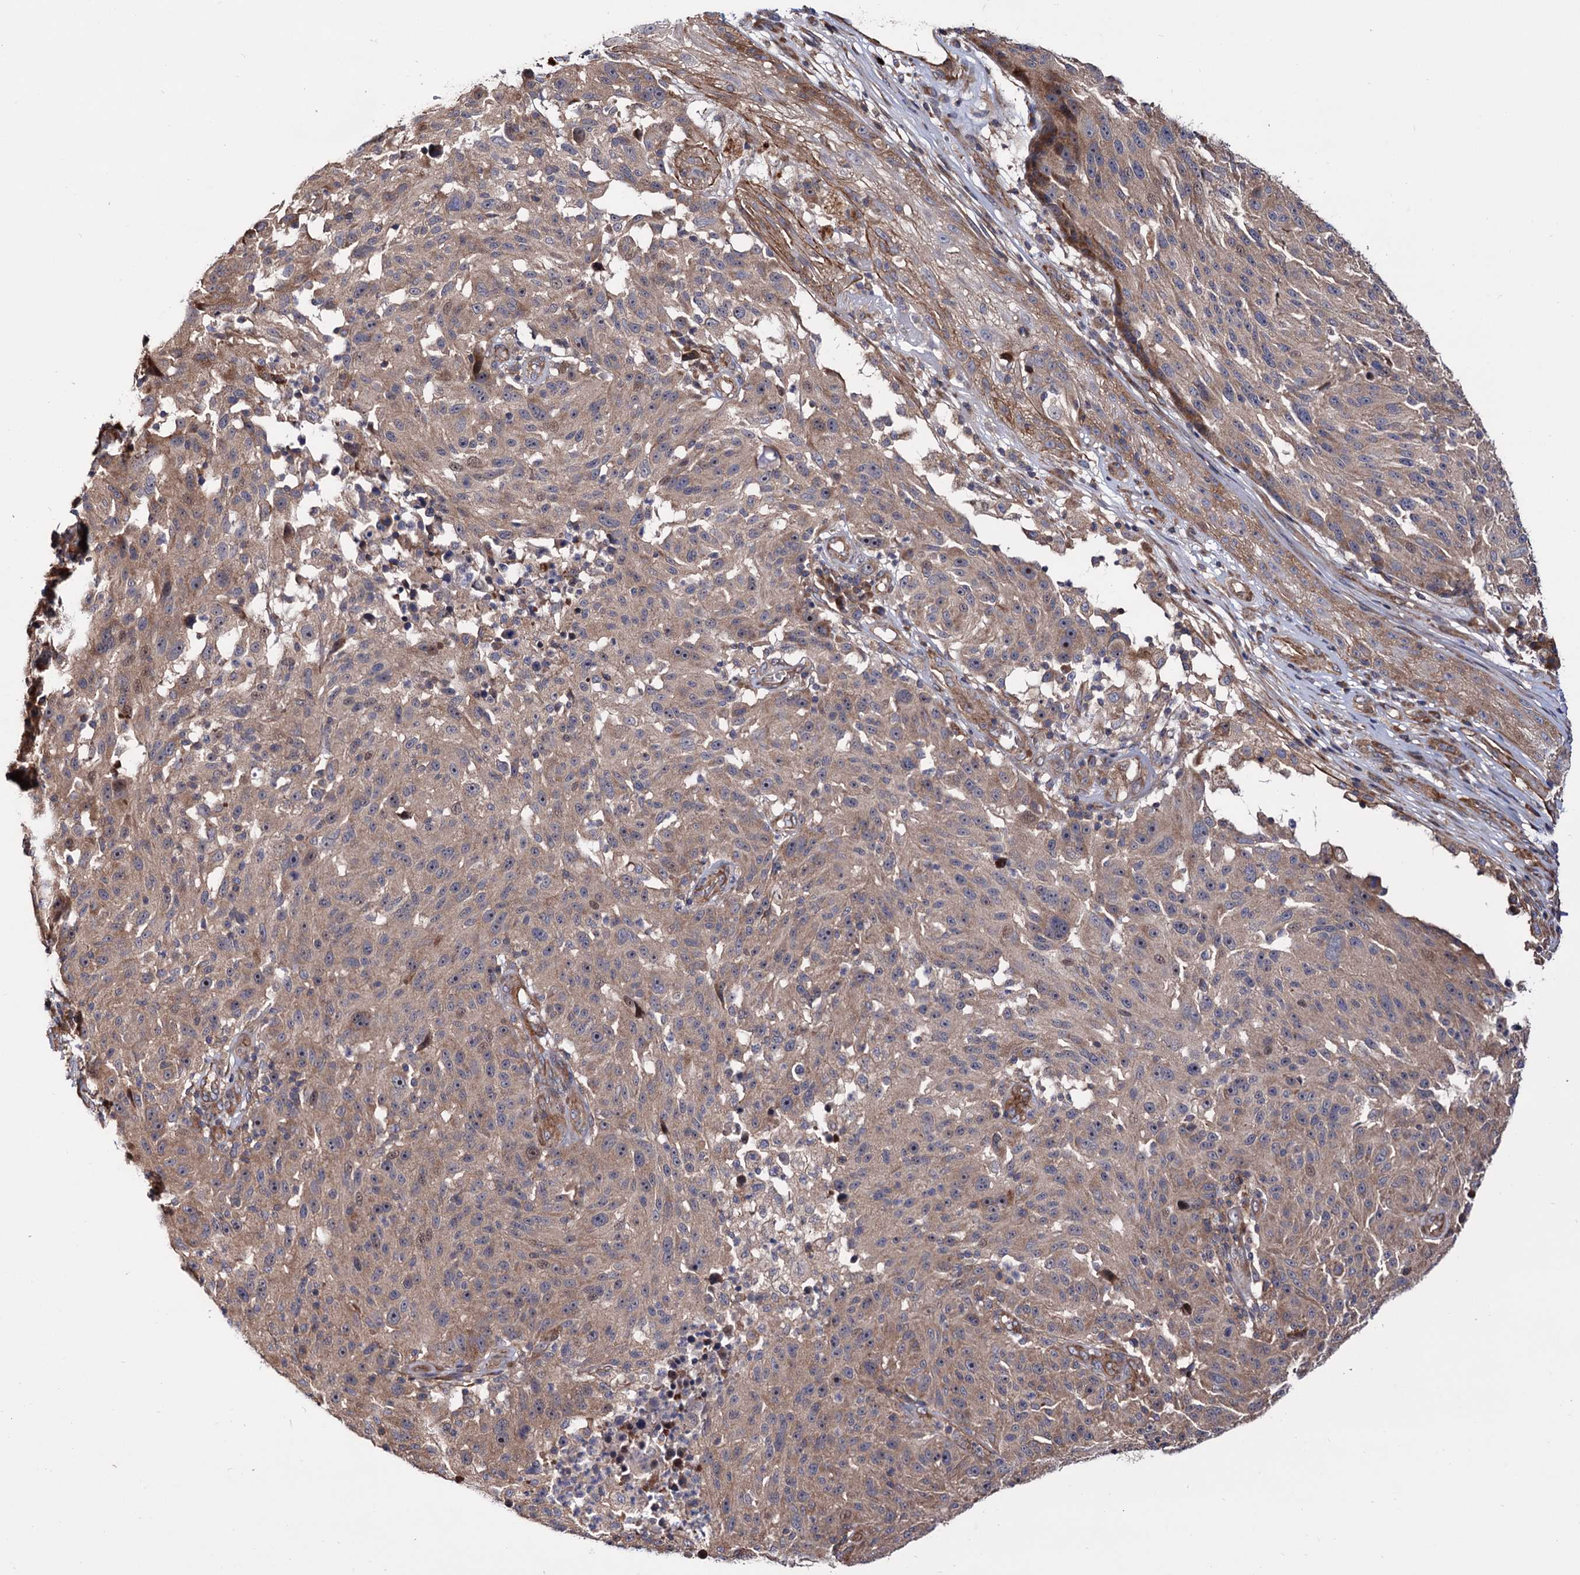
{"staining": {"intensity": "weak", "quantity": "25%-75%", "location": "cytoplasmic/membranous"}, "tissue": "melanoma", "cell_type": "Tumor cells", "image_type": "cancer", "snomed": [{"axis": "morphology", "description": "Malignant melanoma, NOS"}, {"axis": "topography", "description": "Skin"}], "caption": "Malignant melanoma tissue demonstrates weak cytoplasmic/membranous staining in about 25%-75% of tumor cells The protein of interest is shown in brown color, while the nuclei are stained blue.", "gene": "FERMT2", "patient": {"sex": "male", "age": 53}}